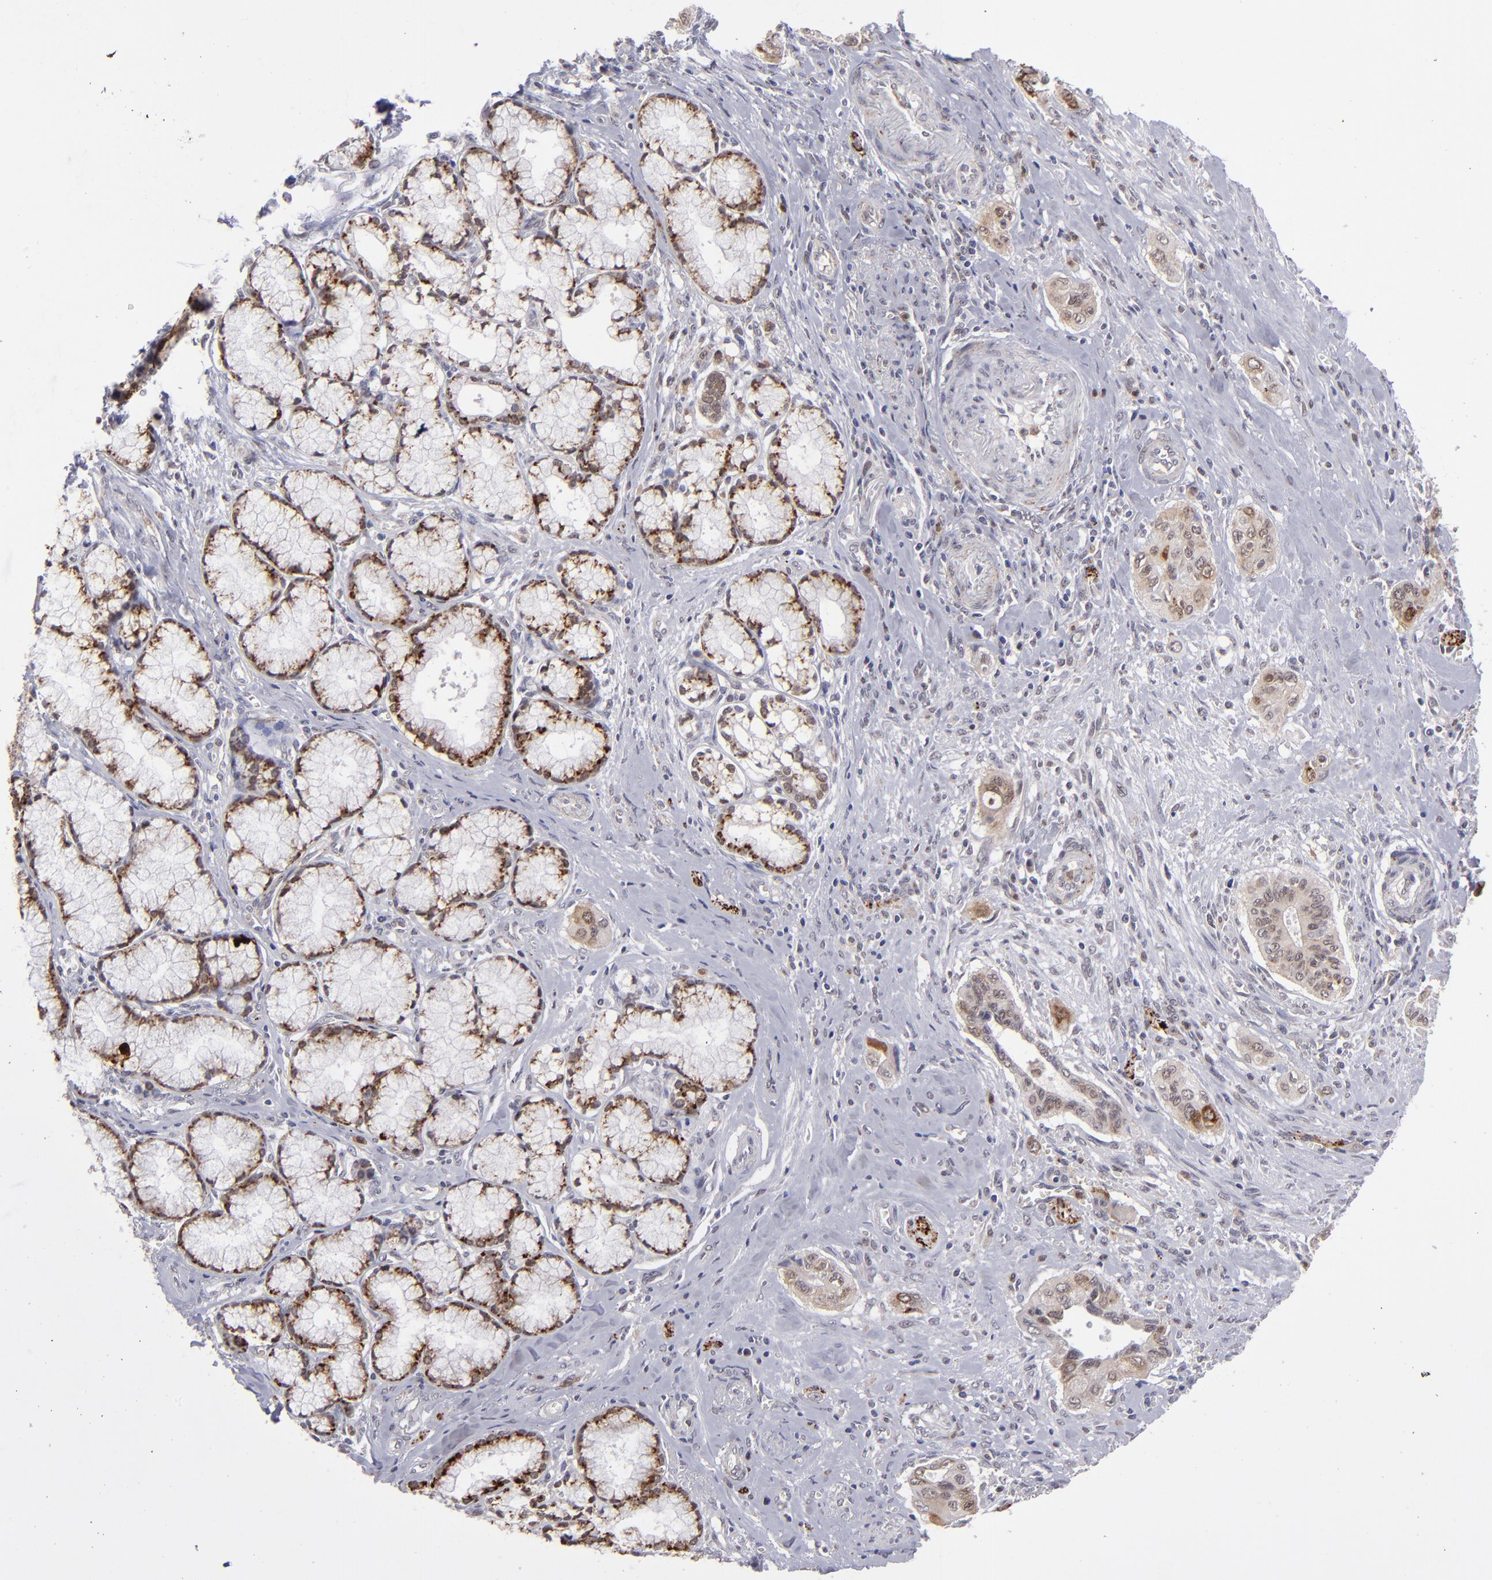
{"staining": {"intensity": "moderate", "quantity": "25%-75%", "location": "cytoplasmic/membranous,nuclear"}, "tissue": "pancreatic cancer", "cell_type": "Tumor cells", "image_type": "cancer", "snomed": [{"axis": "morphology", "description": "Adenocarcinoma, NOS"}, {"axis": "topography", "description": "Pancreas"}], "caption": "Human adenocarcinoma (pancreatic) stained with a protein marker reveals moderate staining in tumor cells.", "gene": "RREB1", "patient": {"sex": "male", "age": 77}}